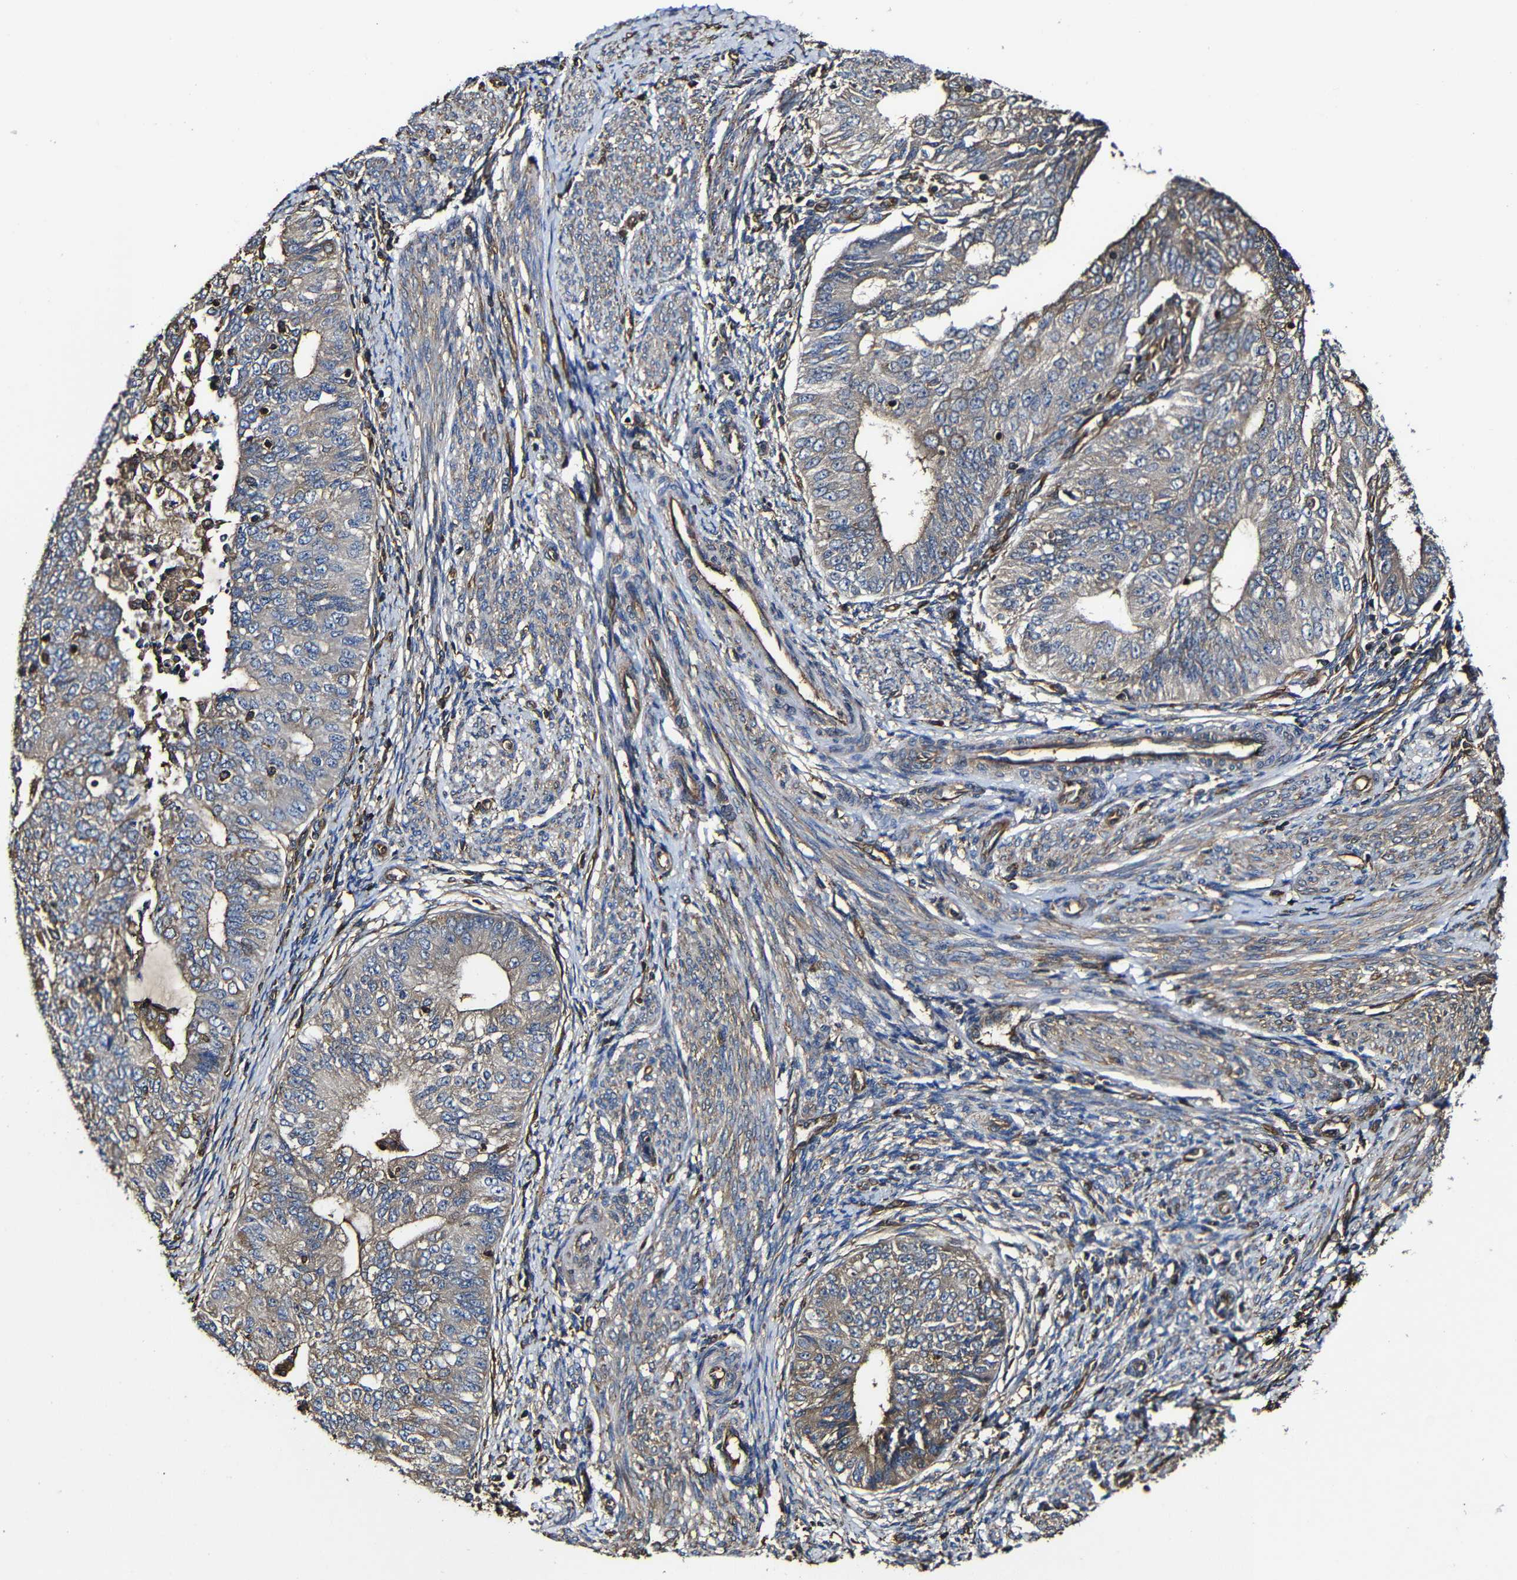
{"staining": {"intensity": "moderate", "quantity": ">75%", "location": "cytoplasmic/membranous"}, "tissue": "endometrial cancer", "cell_type": "Tumor cells", "image_type": "cancer", "snomed": [{"axis": "morphology", "description": "Adenocarcinoma, NOS"}, {"axis": "topography", "description": "Endometrium"}], "caption": "Tumor cells reveal medium levels of moderate cytoplasmic/membranous expression in approximately >75% of cells in endometrial cancer (adenocarcinoma).", "gene": "MSN", "patient": {"sex": "female", "age": 32}}